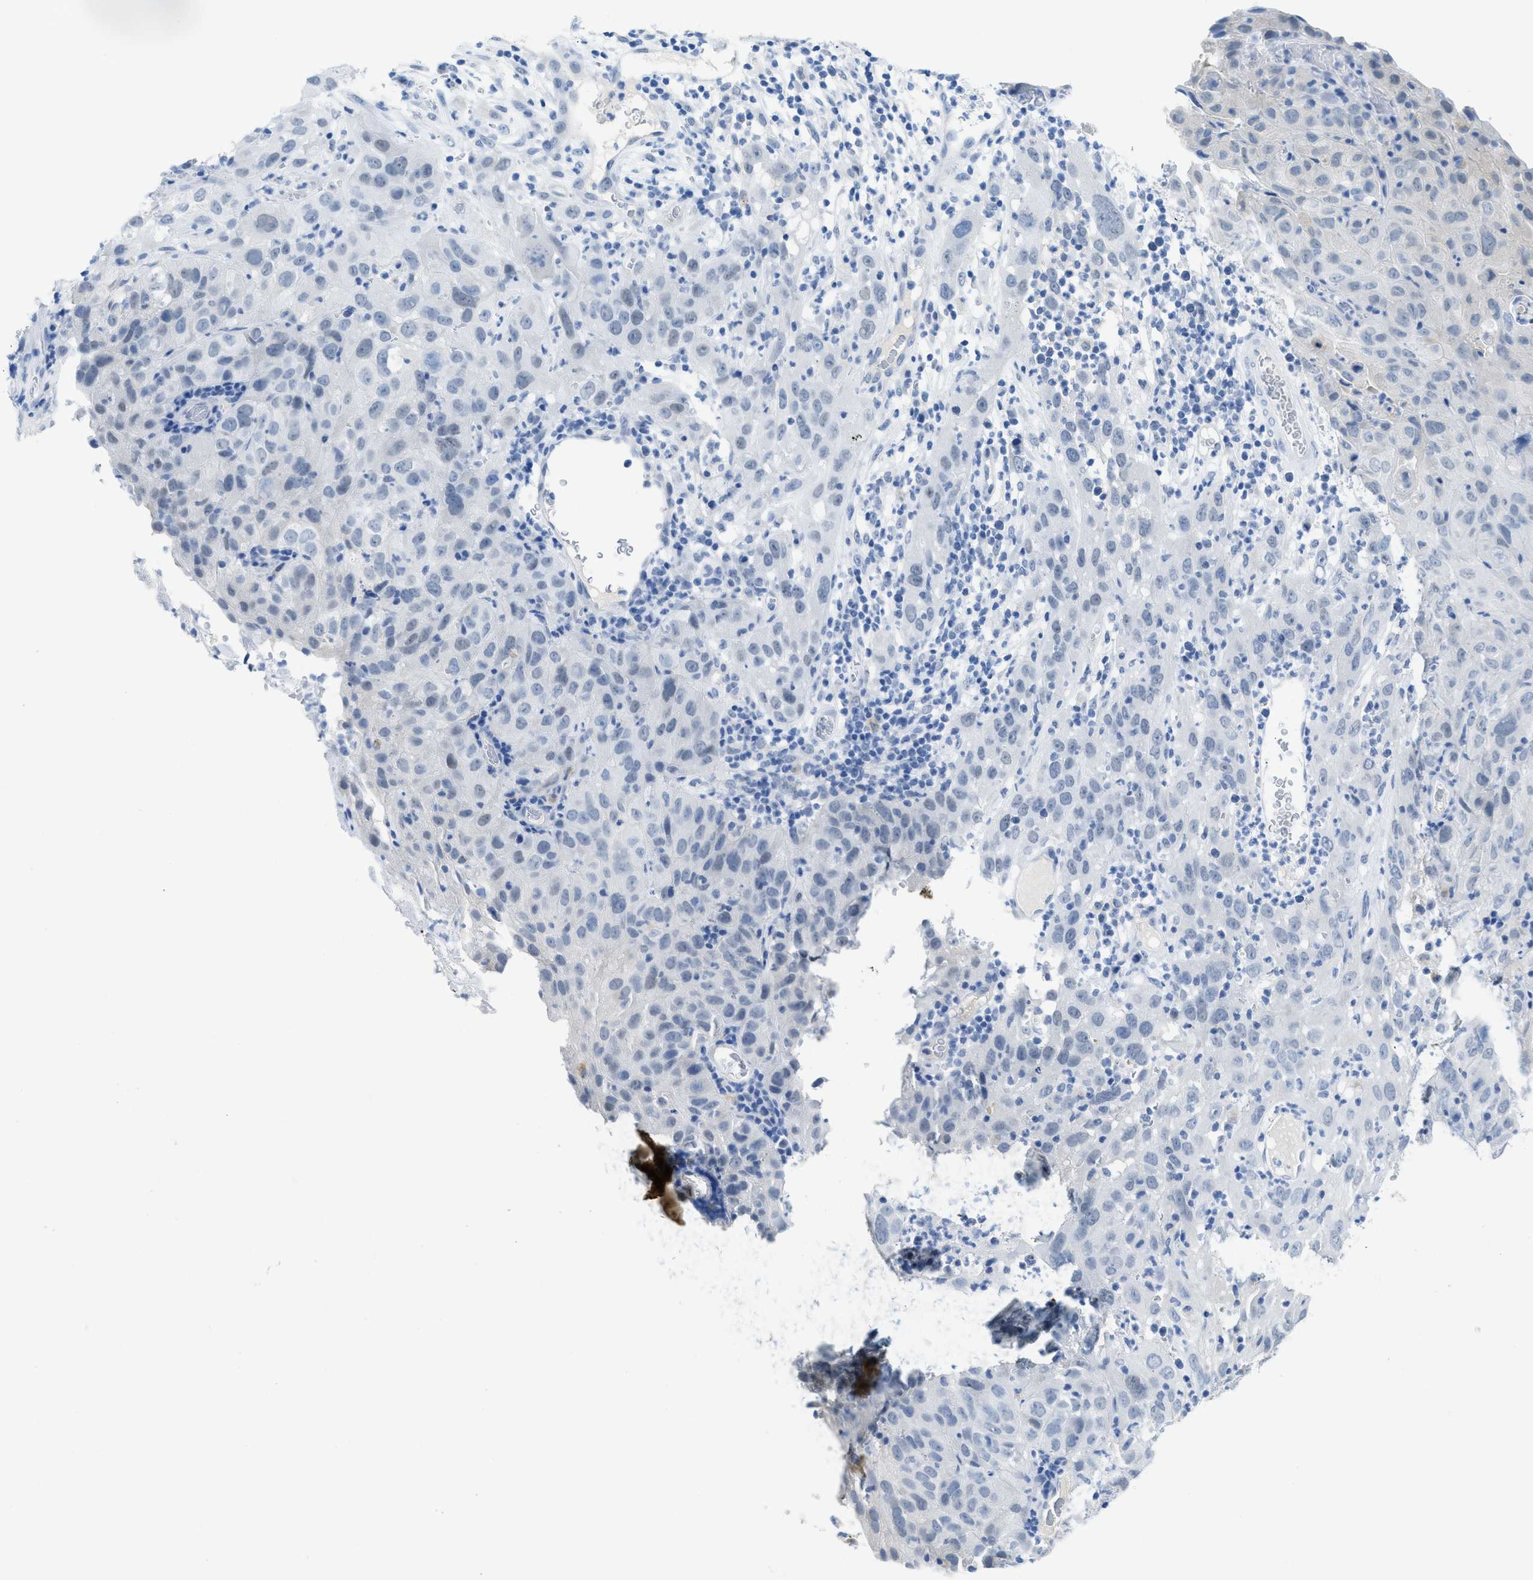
{"staining": {"intensity": "negative", "quantity": "none", "location": "none"}, "tissue": "cervical cancer", "cell_type": "Tumor cells", "image_type": "cancer", "snomed": [{"axis": "morphology", "description": "Squamous cell carcinoma, NOS"}, {"axis": "topography", "description": "Cervix"}], "caption": "High power microscopy photomicrograph of an immunohistochemistry photomicrograph of cervical cancer (squamous cell carcinoma), revealing no significant positivity in tumor cells. (DAB (3,3'-diaminobenzidine) immunohistochemistry (IHC) visualized using brightfield microscopy, high magnification).", "gene": "WDR4", "patient": {"sex": "female", "age": 32}}